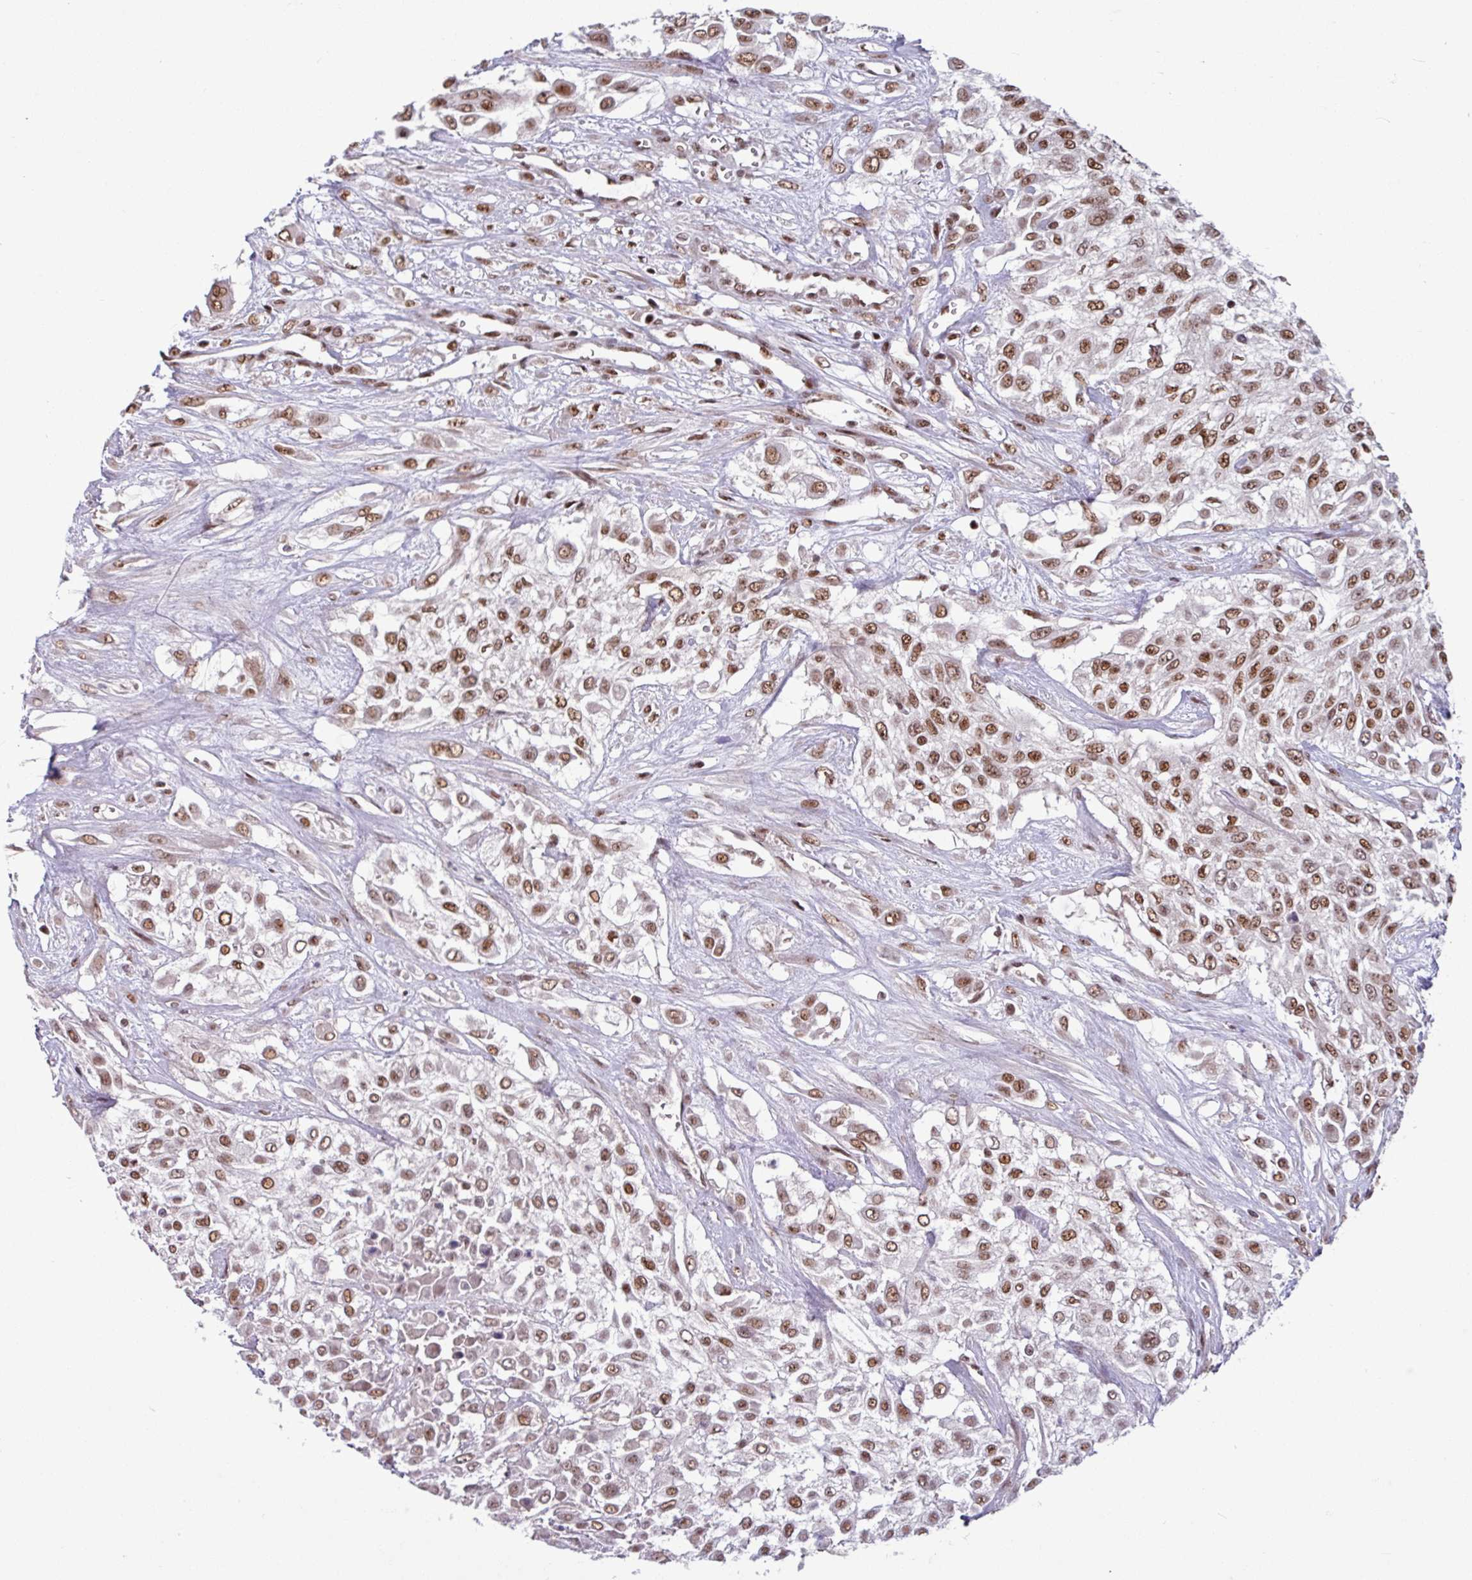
{"staining": {"intensity": "moderate", "quantity": ">75%", "location": "nuclear"}, "tissue": "urothelial cancer", "cell_type": "Tumor cells", "image_type": "cancer", "snomed": [{"axis": "morphology", "description": "Urothelial carcinoma, High grade"}, {"axis": "topography", "description": "Urinary bladder"}], "caption": "Human urothelial cancer stained with a protein marker exhibits moderate staining in tumor cells.", "gene": "TDG", "patient": {"sex": "male", "age": 57}}